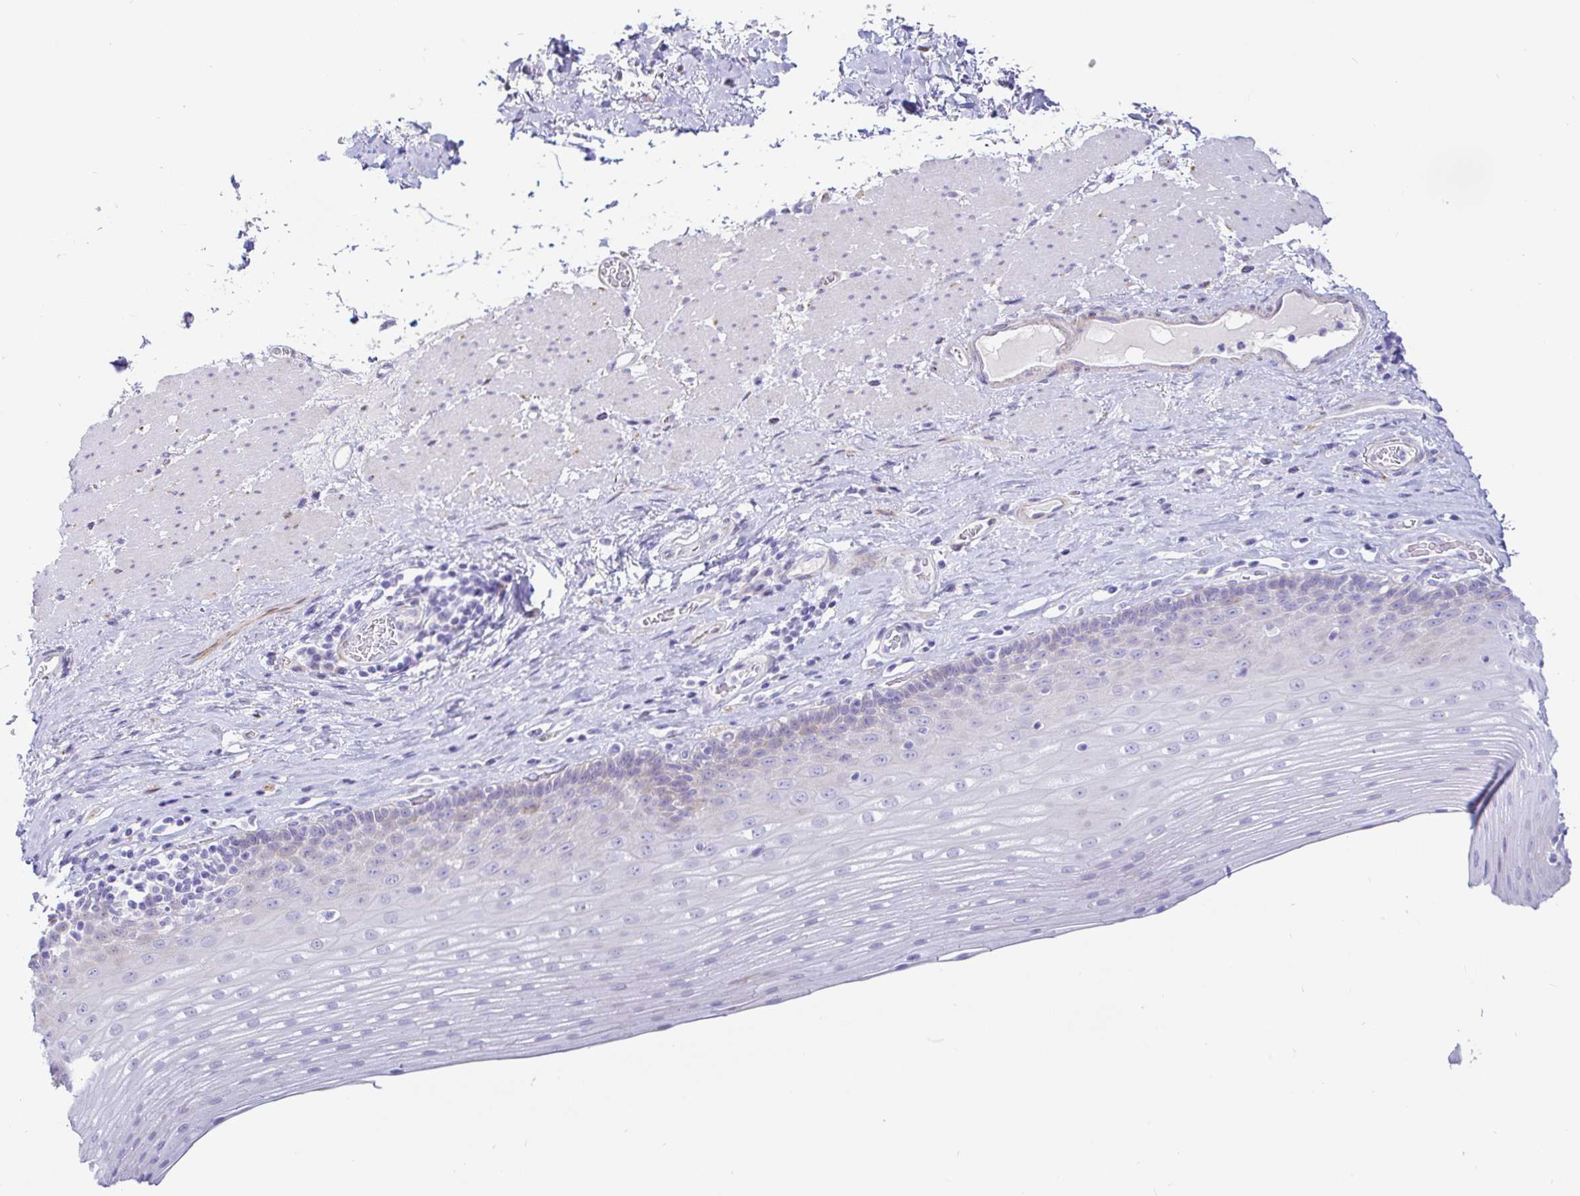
{"staining": {"intensity": "negative", "quantity": "none", "location": "none"}, "tissue": "esophagus", "cell_type": "Squamous epithelial cells", "image_type": "normal", "snomed": [{"axis": "morphology", "description": "Normal tissue, NOS"}, {"axis": "topography", "description": "Esophagus"}], "caption": "The photomicrograph displays no significant expression in squamous epithelial cells of esophagus.", "gene": "PINLYP", "patient": {"sex": "male", "age": 62}}